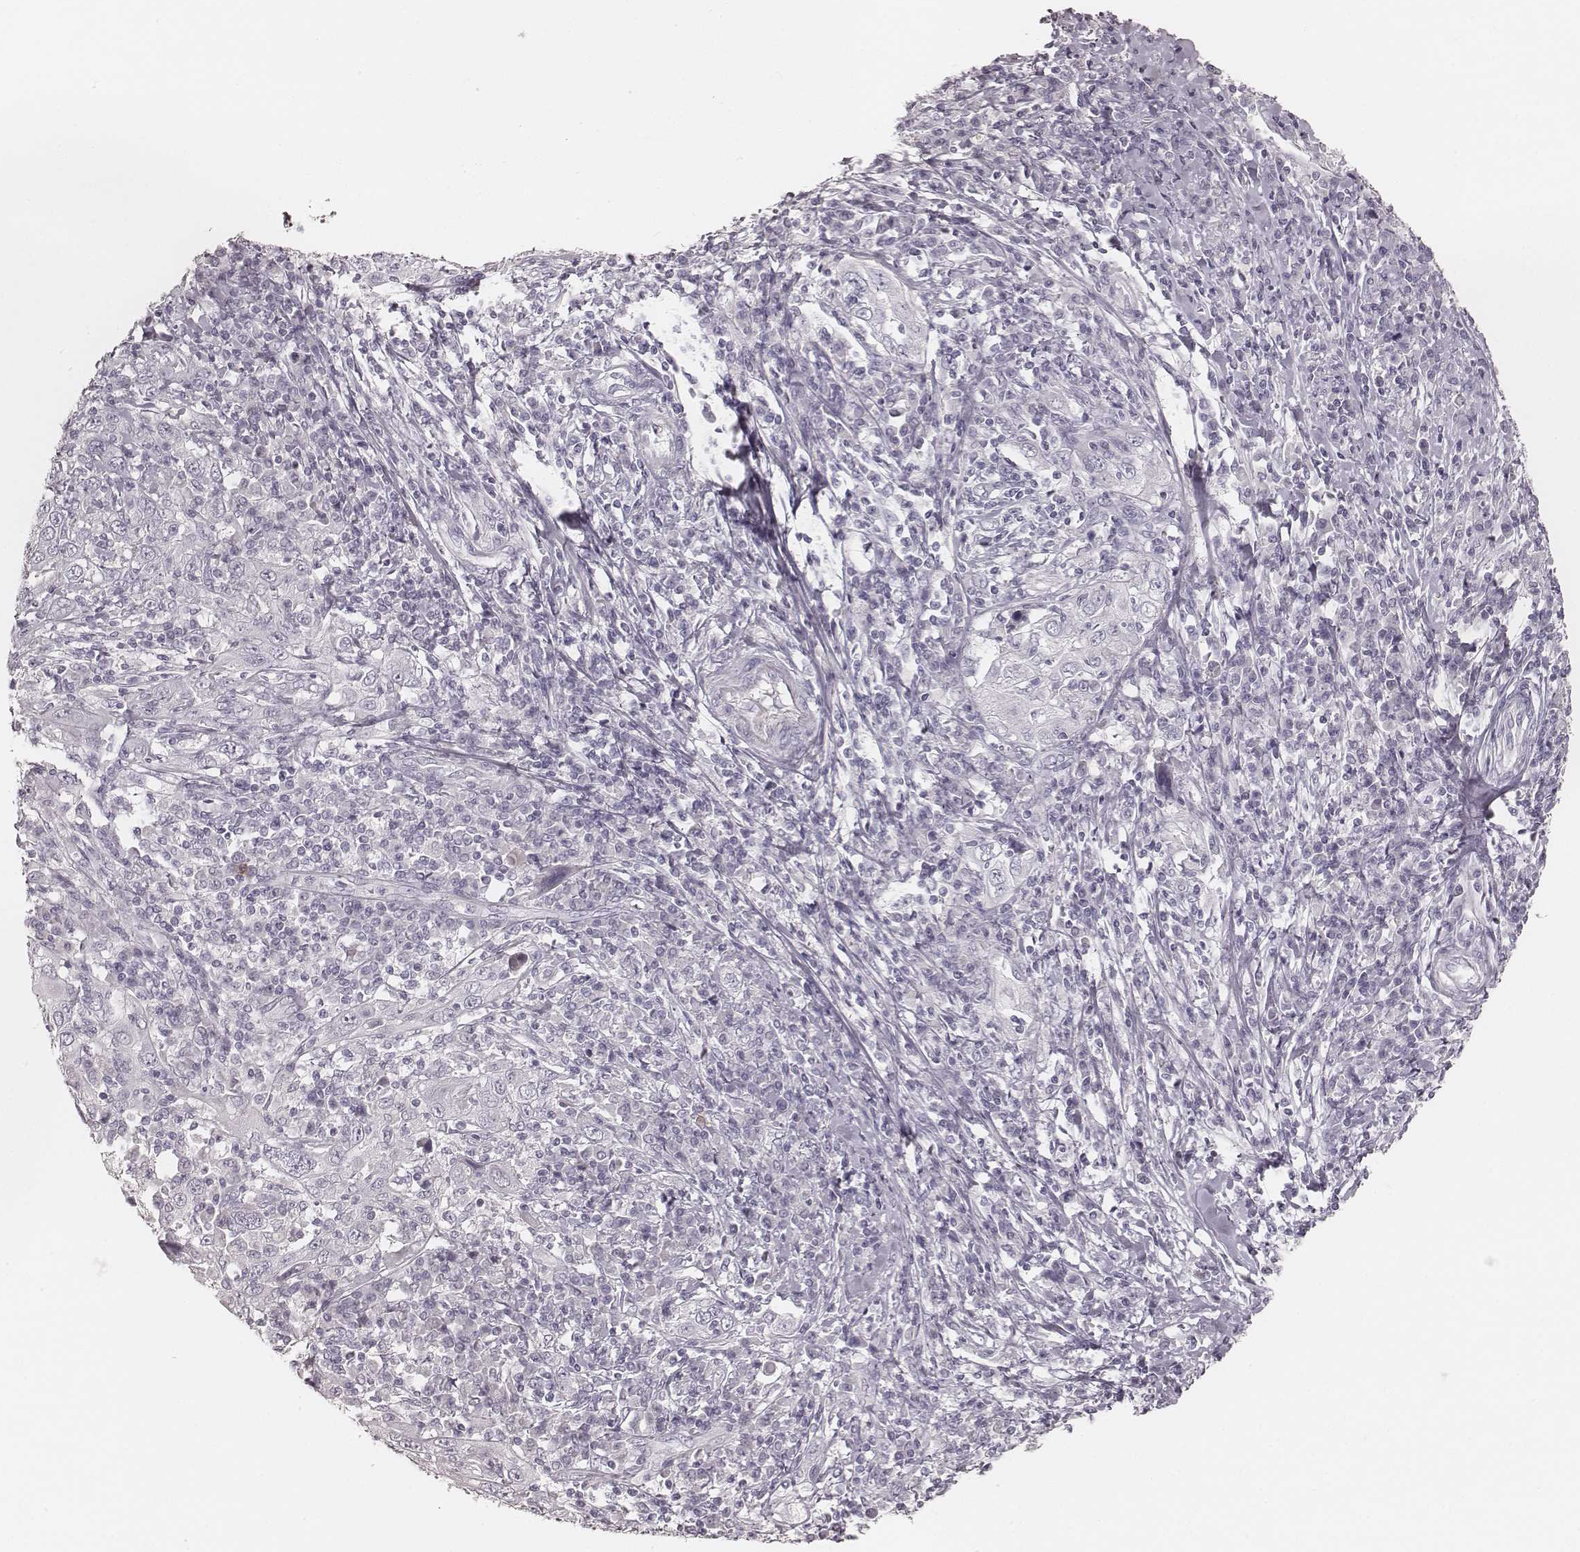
{"staining": {"intensity": "negative", "quantity": "none", "location": "none"}, "tissue": "cervical cancer", "cell_type": "Tumor cells", "image_type": "cancer", "snomed": [{"axis": "morphology", "description": "Squamous cell carcinoma, NOS"}, {"axis": "topography", "description": "Cervix"}], "caption": "This is an IHC histopathology image of human cervical cancer (squamous cell carcinoma). There is no positivity in tumor cells.", "gene": "KRT26", "patient": {"sex": "female", "age": 46}}